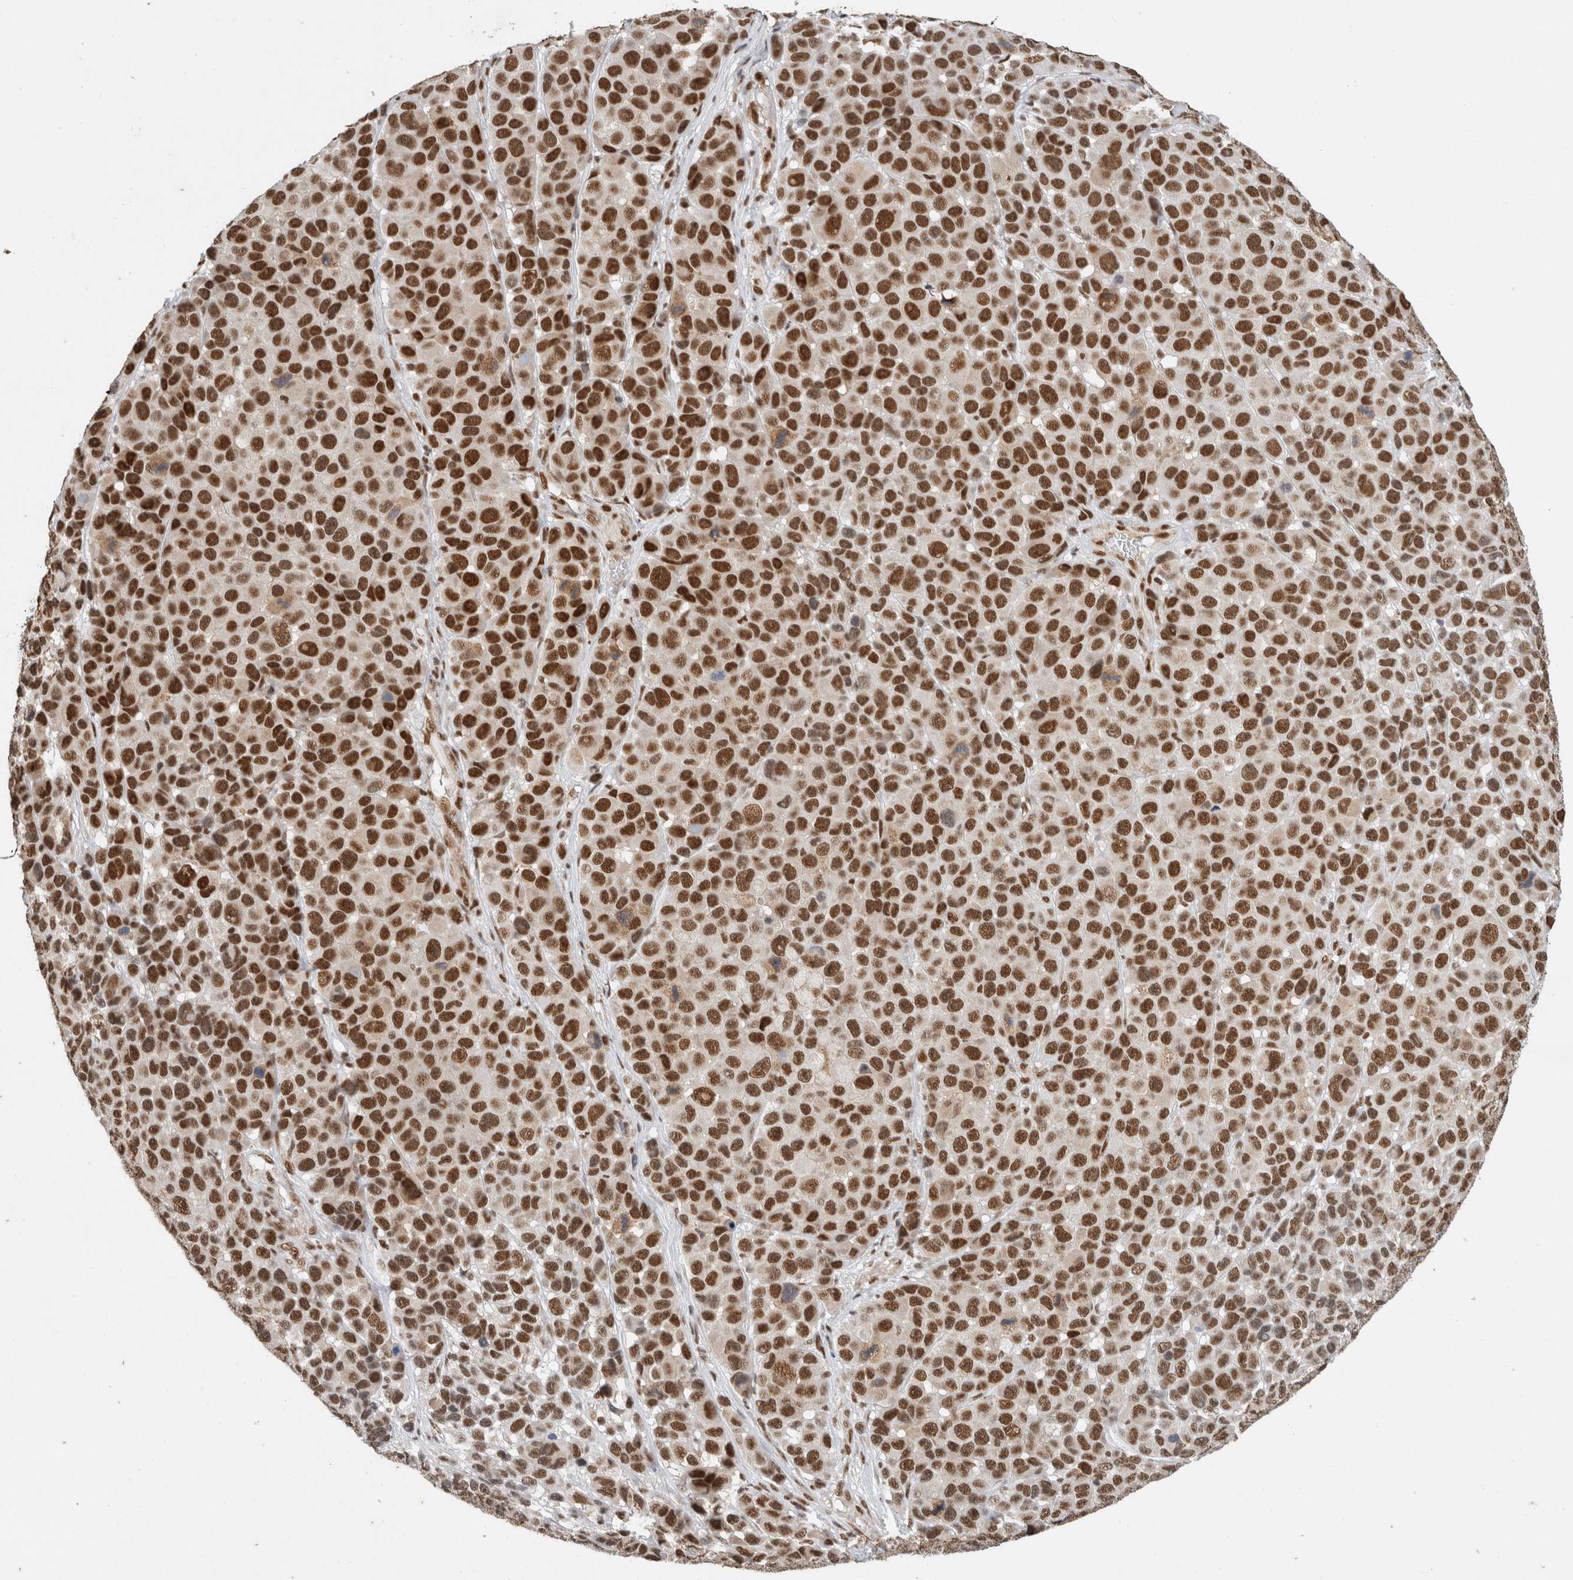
{"staining": {"intensity": "strong", "quantity": "25%-75%", "location": "nuclear"}, "tissue": "melanoma", "cell_type": "Tumor cells", "image_type": "cancer", "snomed": [{"axis": "morphology", "description": "Malignant melanoma, NOS"}, {"axis": "topography", "description": "Skin"}], "caption": "Human melanoma stained with a brown dye reveals strong nuclear positive expression in about 25%-75% of tumor cells.", "gene": "DDX42", "patient": {"sex": "male", "age": 53}}